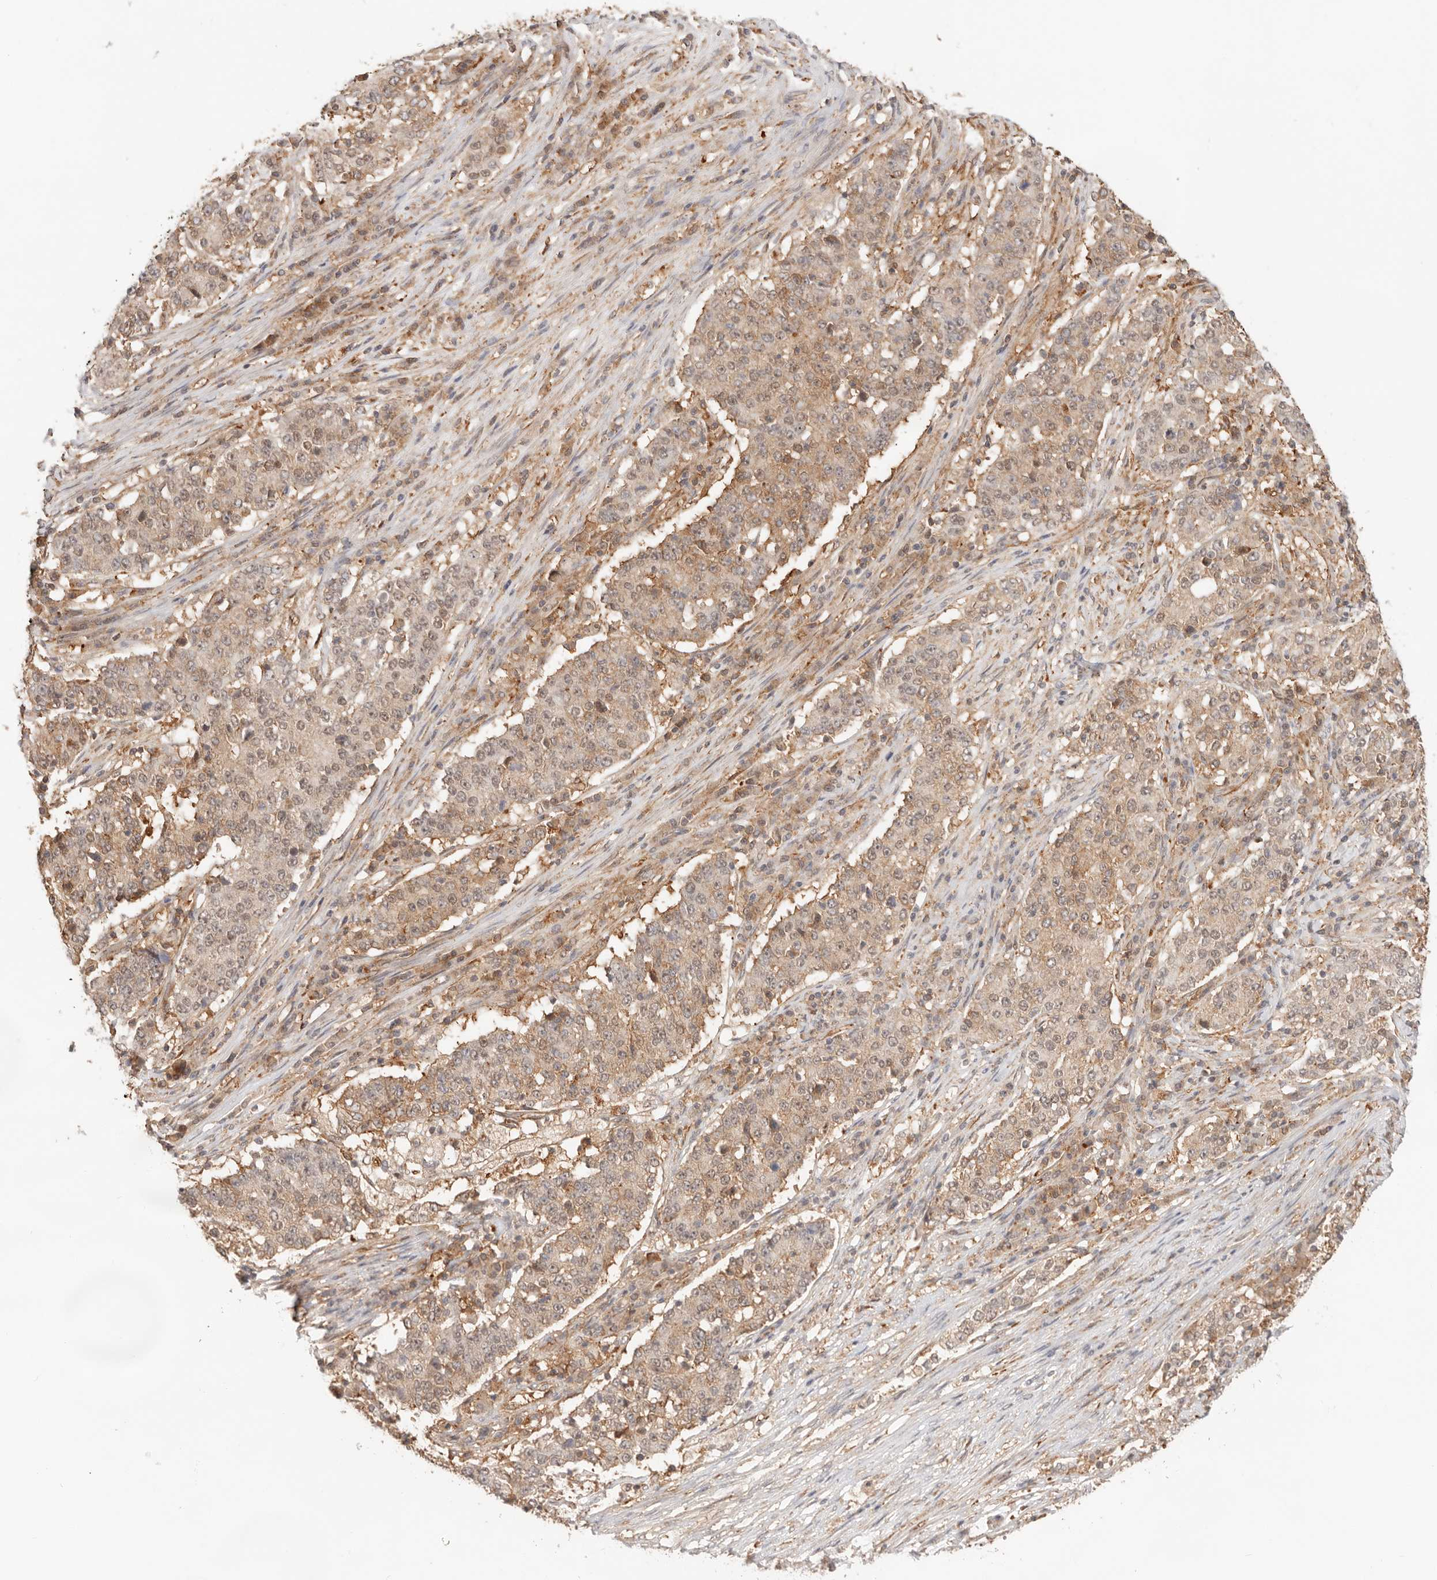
{"staining": {"intensity": "weak", "quantity": ">75%", "location": "cytoplasmic/membranous,nuclear"}, "tissue": "stomach cancer", "cell_type": "Tumor cells", "image_type": "cancer", "snomed": [{"axis": "morphology", "description": "Adenocarcinoma, NOS"}, {"axis": "topography", "description": "Stomach"}], "caption": "Immunohistochemical staining of stomach adenocarcinoma exhibits weak cytoplasmic/membranous and nuclear protein positivity in approximately >75% of tumor cells. The staining was performed using DAB (3,3'-diaminobenzidine) to visualize the protein expression in brown, while the nuclei were stained in blue with hematoxylin (Magnification: 20x).", "gene": "HEXD", "patient": {"sex": "male", "age": 59}}